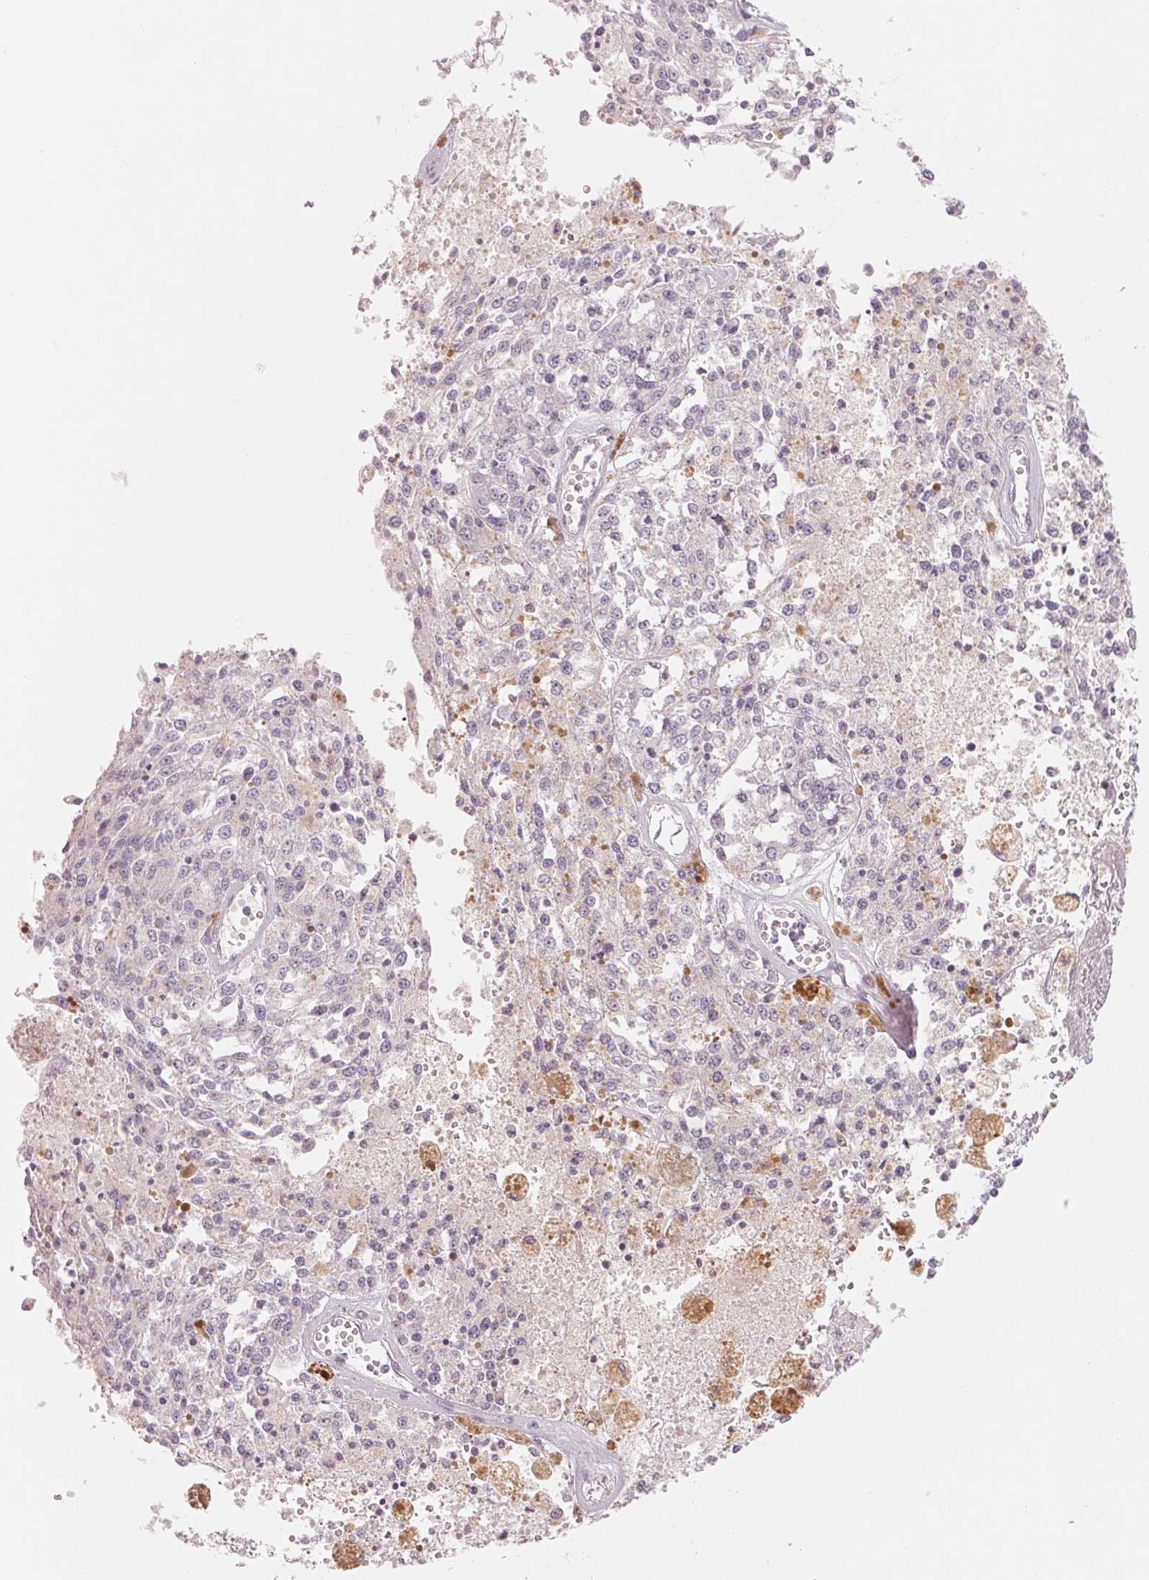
{"staining": {"intensity": "negative", "quantity": "none", "location": "none"}, "tissue": "melanoma", "cell_type": "Tumor cells", "image_type": "cancer", "snomed": [{"axis": "morphology", "description": "Malignant melanoma, Metastatic site"}, {"axis": "topography", "description": "Lymph node"}], "caption": "The histopathology image displays no significant expression in tumor cells of malignant melanoma (metastatic site).", "gene": "DENND2C", "patient": {"sex": "female", "age": 64}}